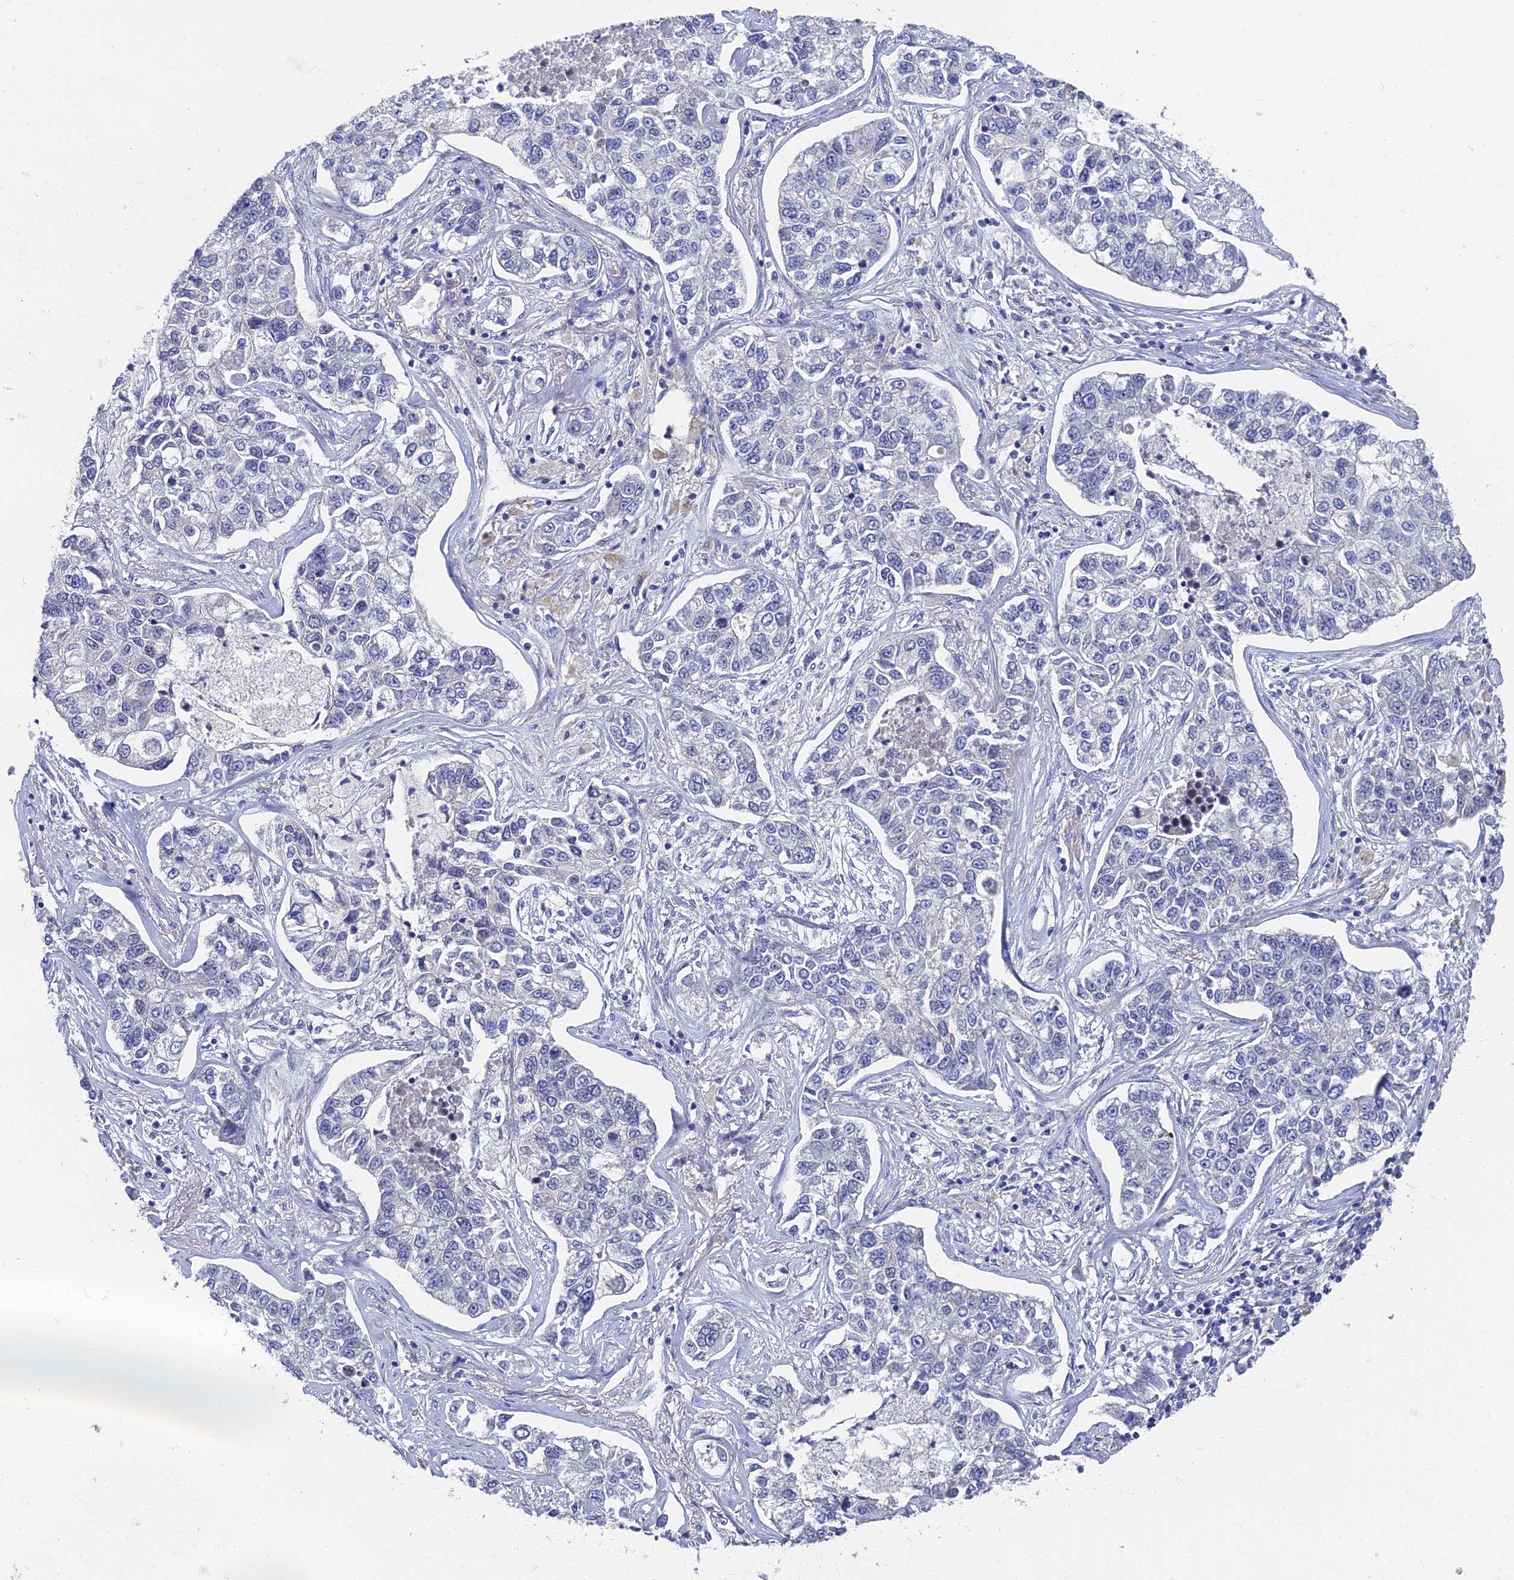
{"staining": {"intensity": "negative", "quantity": "none", "location": "none"}, "tissue": "lung cancer", "cell_type": "Tumor cells", "image_type": "cancer", "snomed": [{"axis": "morphology", "description": "Adenocarcinoma, NOS"}, {"axis": "topography", "description": "Lung"}], "caption": "The immunohistochemistry photomicrograph has no significant staining in tumor cells of lung cancer tissue.", "gene": "SPIN4", "patient": {"sex": "male", "age": 49}}